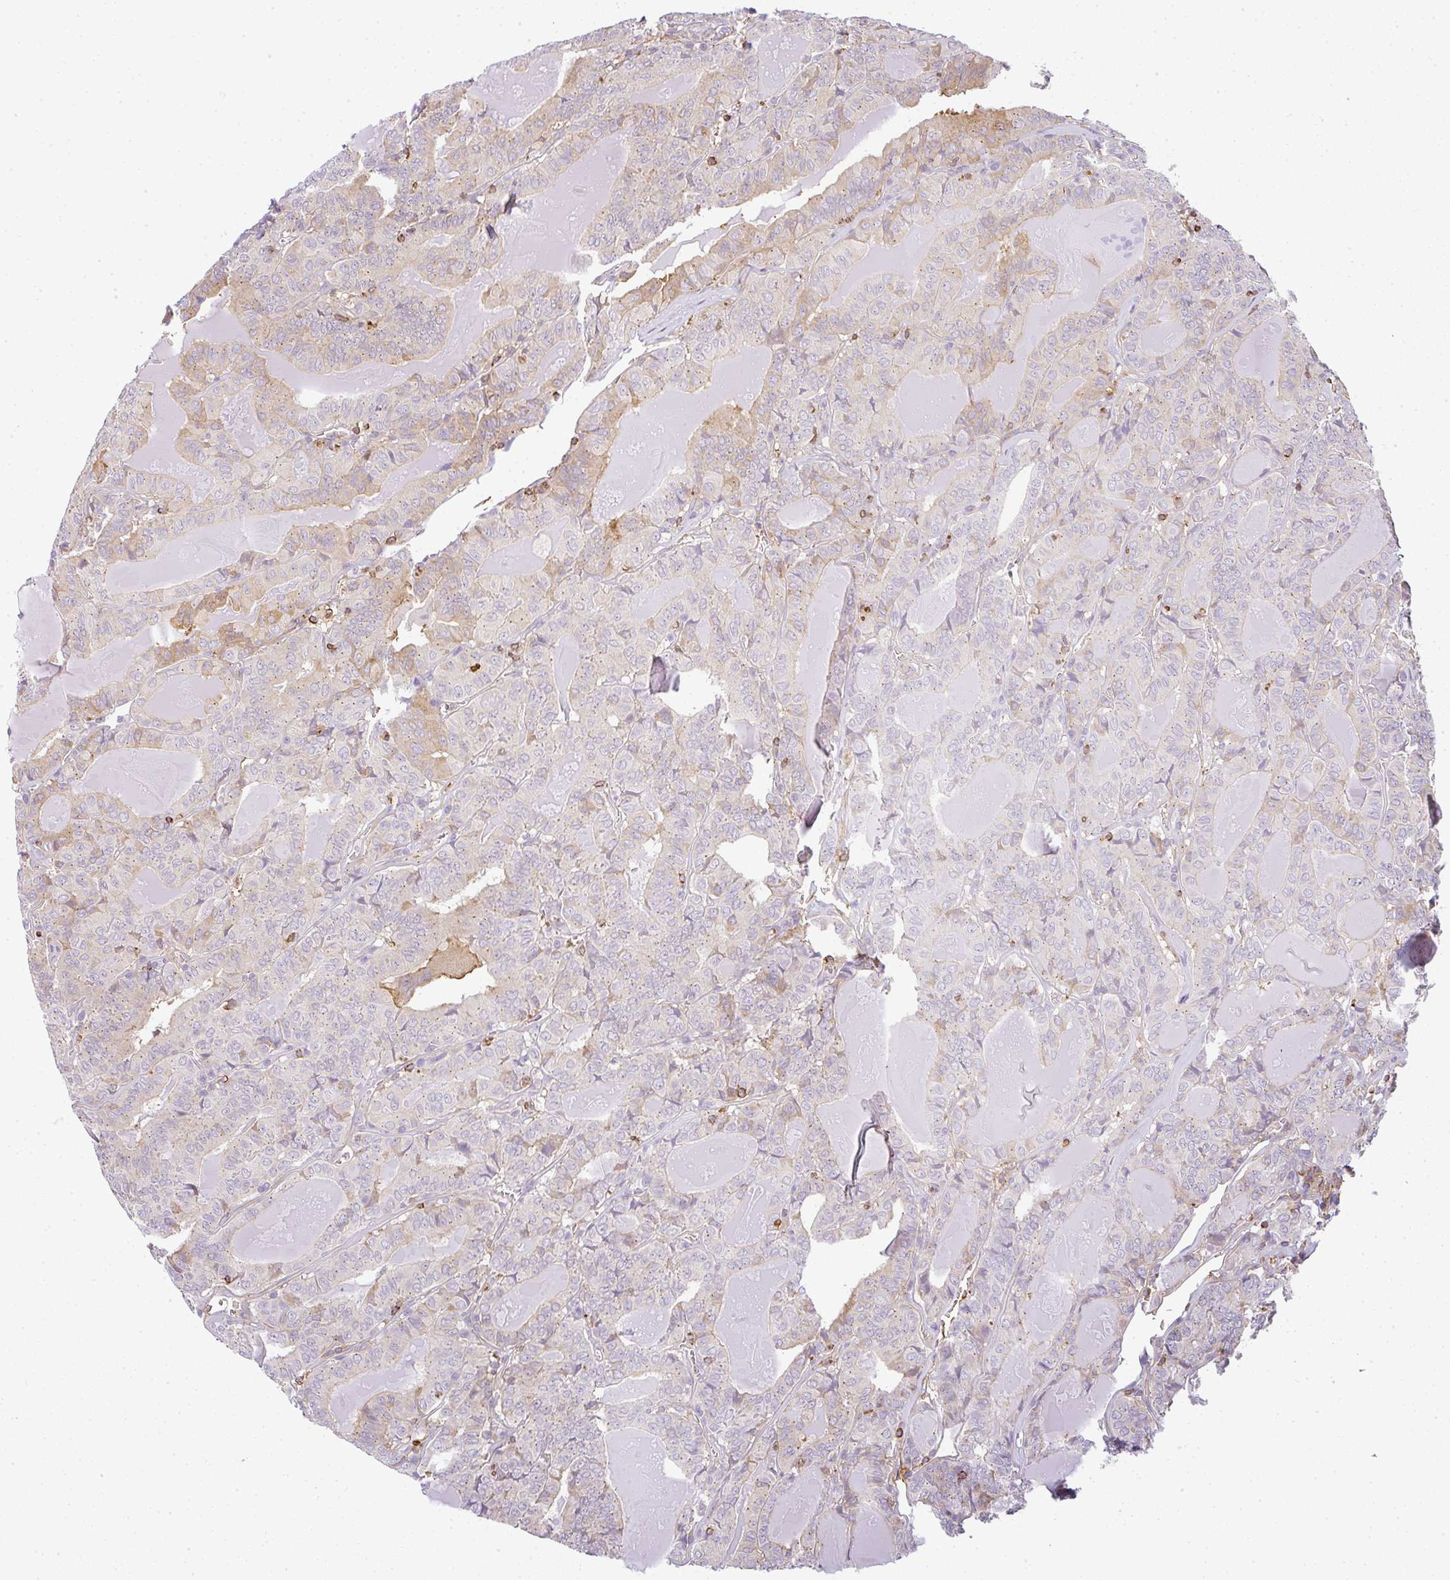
{"staining": {"intensity": "weak", "quantity": "<25%", "location": "cytoplasmic/membranous"}, "tissue": "thyroid cancer", "cell_type": "Tumor cells", "image_type": "cancer", "snomed": [{"axis": "morphology", "description": "Papillary adenocarcinoma, NOS"}, {"axis": "topography", "description": "Thyroid gland"}], "caption": "The image displays no staining of tumor cells in thyroid cancer (papillary adenocarcinoma).", "gene": "SULF1", "patient": {"sex": "female", "age": 72}}